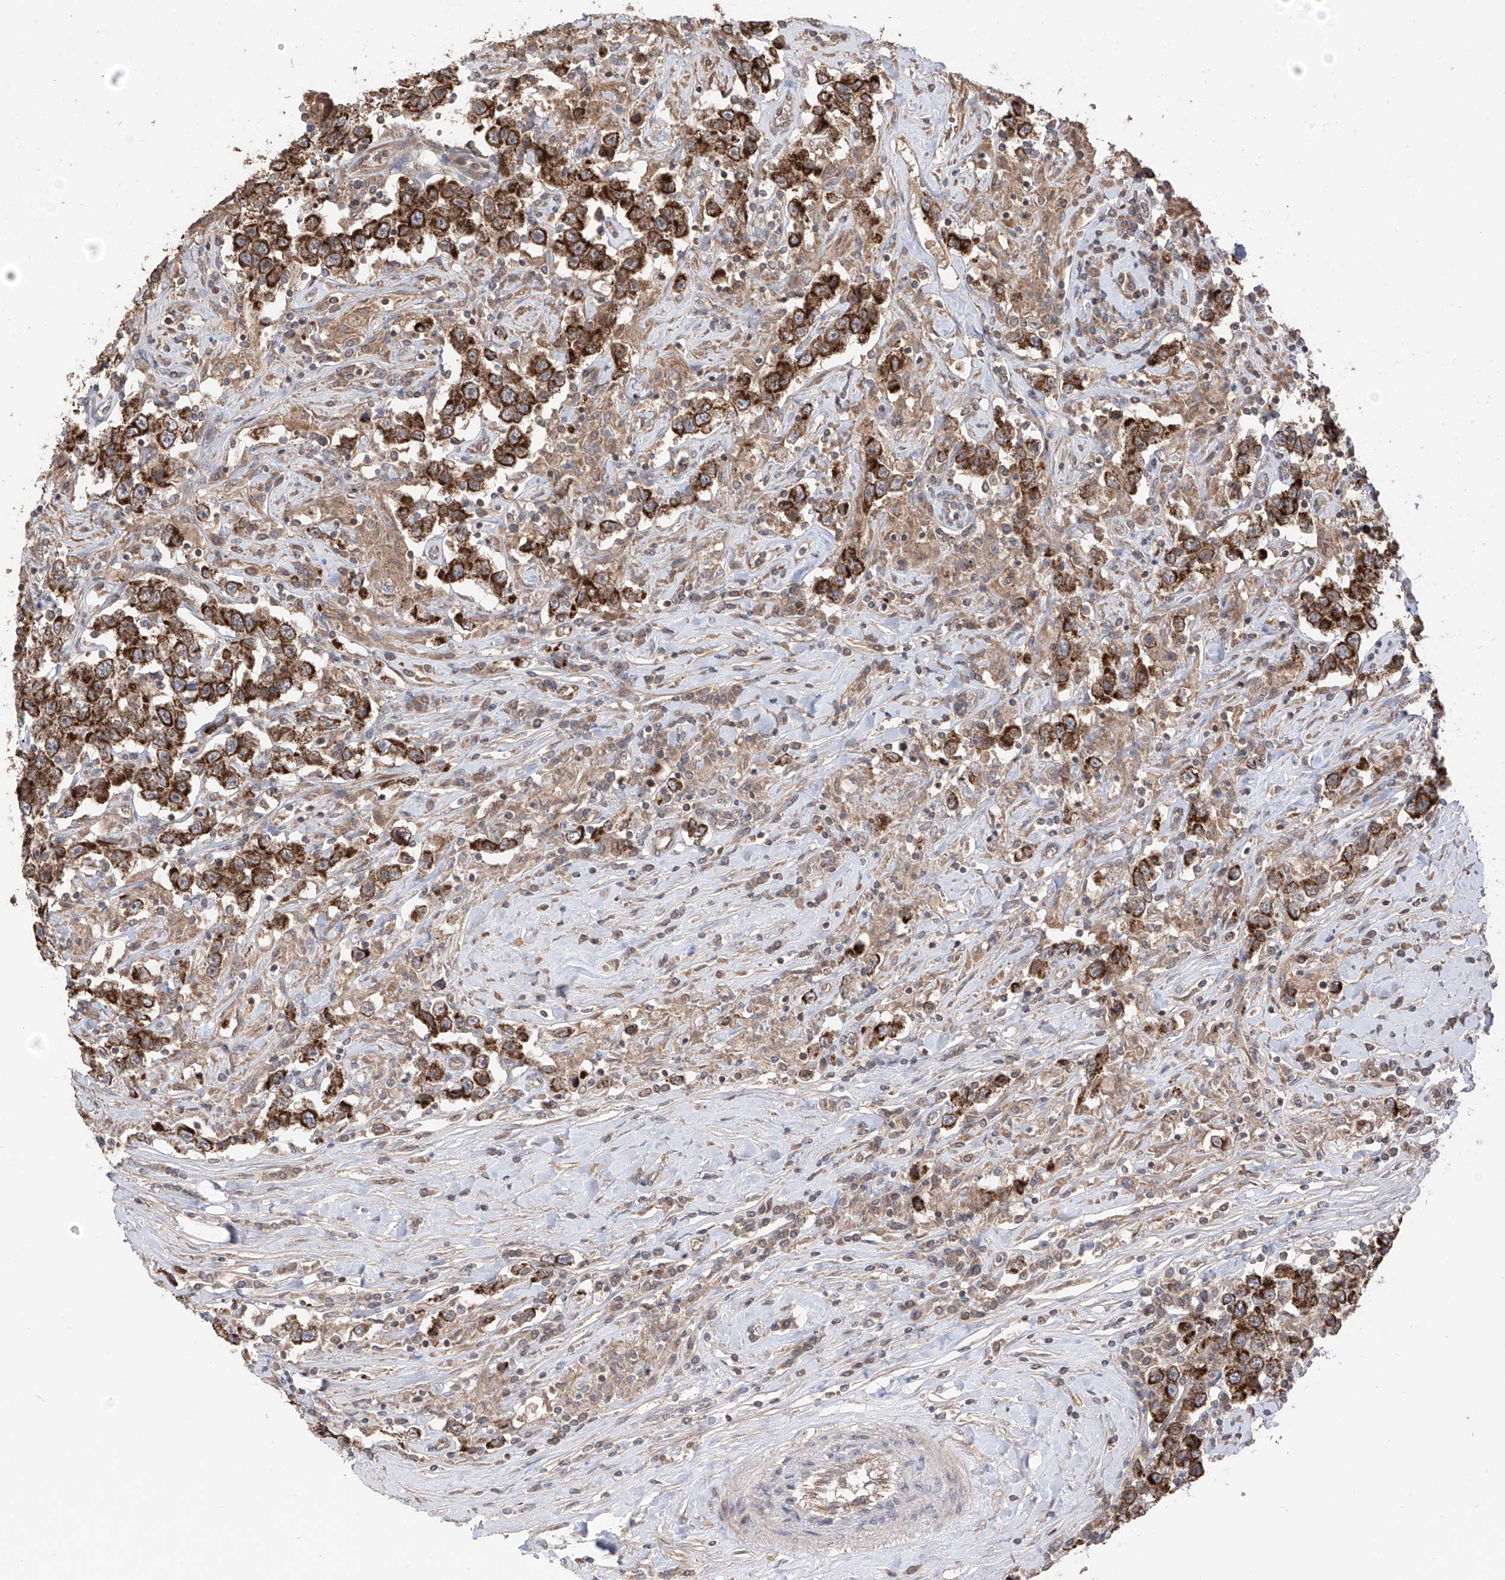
{"staining": {"intensity": "strong", "quantity": ">75%", "location": "cytoplasmic/membranous,nuclear"}, "tissue": "testis cancer", "cell_type": "Tumor cells", "image_type": "cancer", "snomed": [{"axis": "morphology", "description": "Seminoma, NOS"}, {"axis": "topography", "description": "Testis"}], "caption": "A high-resolution histopathology image shows immunohistochemistry (IHC) staining of testis cancer (seminoma), which displays strong cytoplasmic/membranous and nuclear positivity in about >75% of tumor cells. (DAB IHC with brightfield microscopy, high magnification).", "gene": "AHCTF1", "patient": {"sex": "male", "age": 41}}